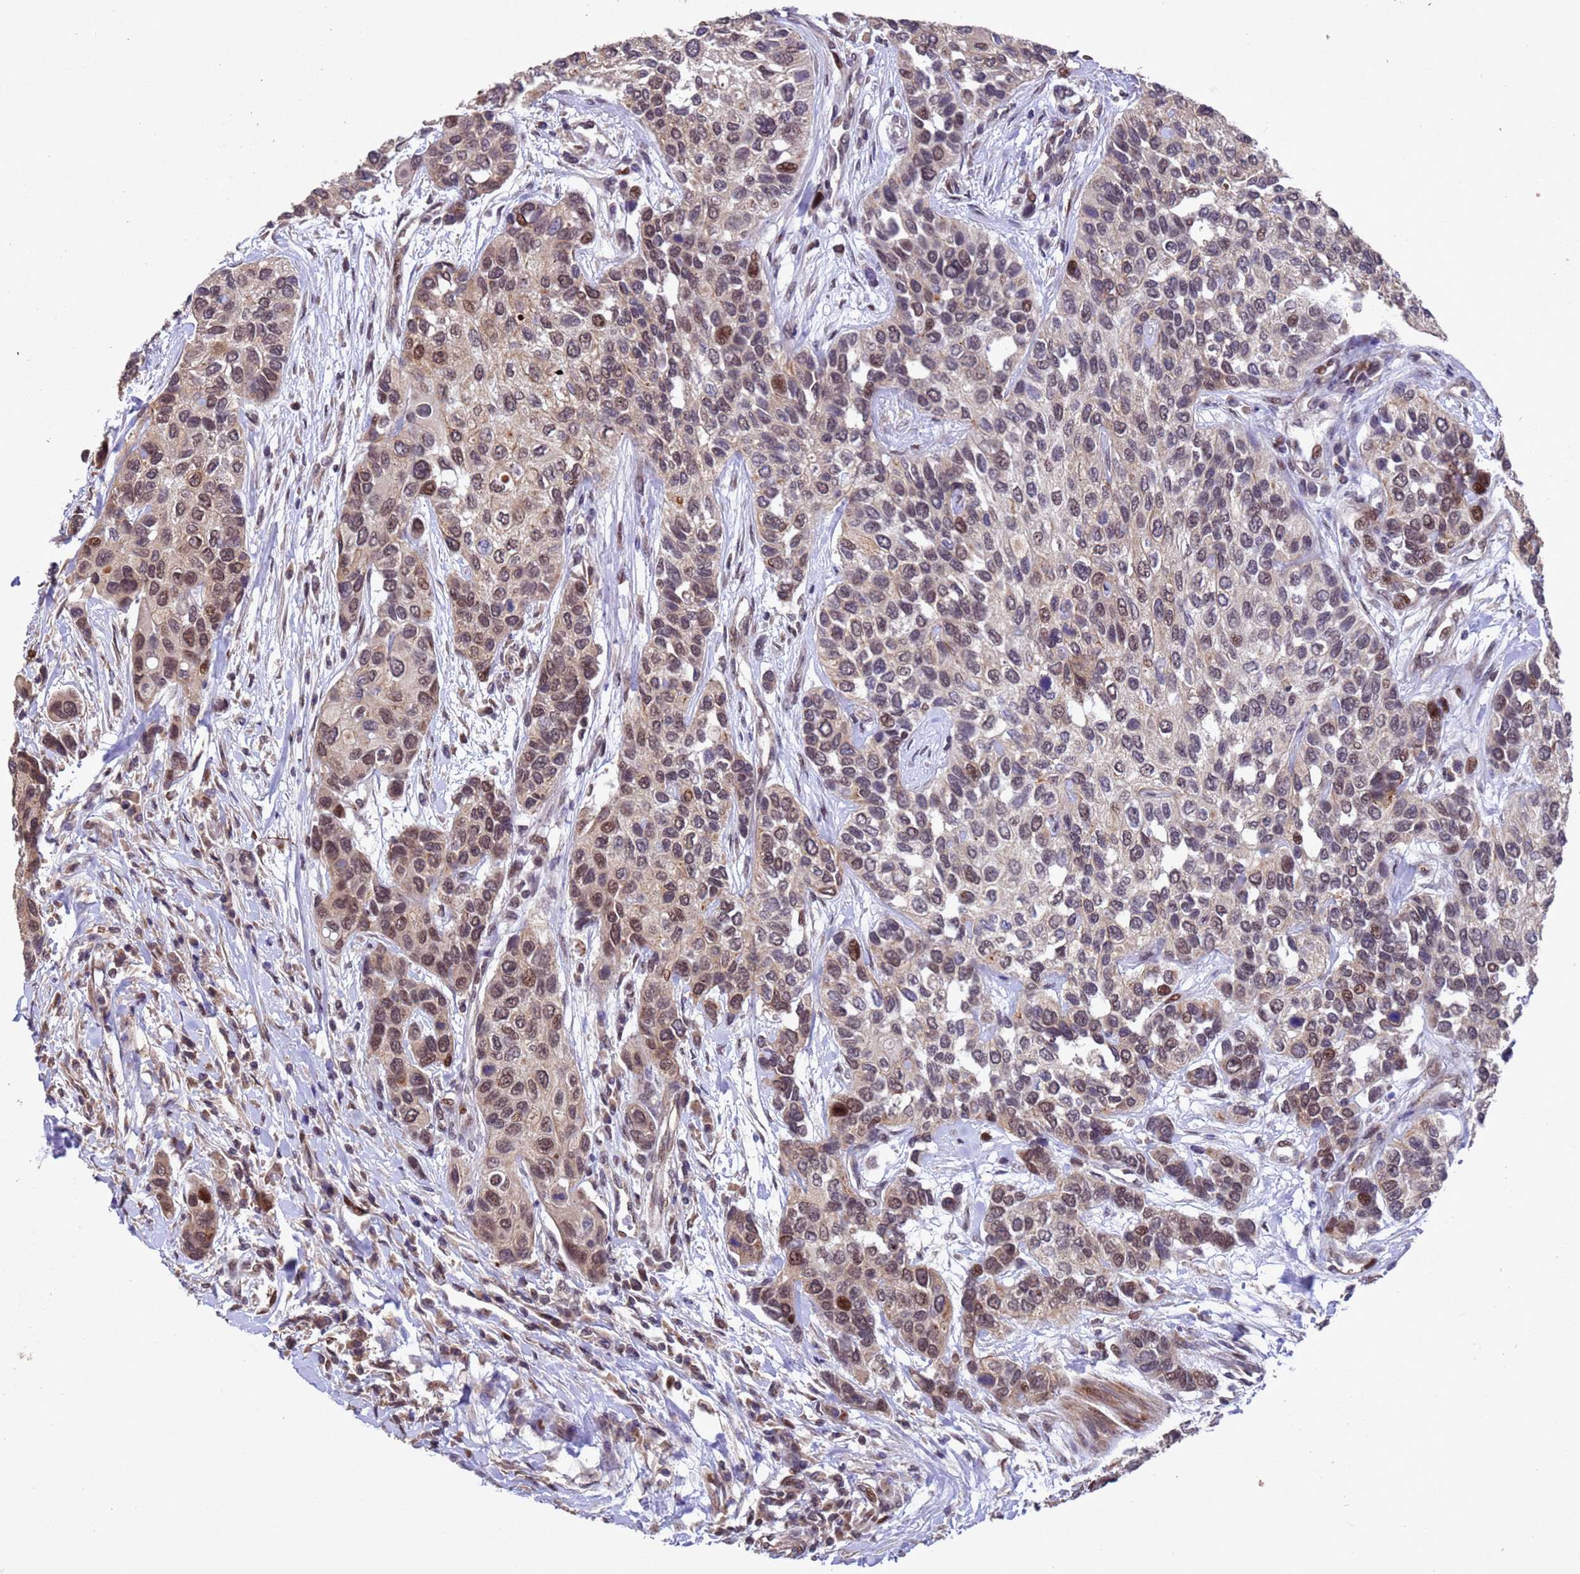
{"staining": {"intensity": "moderate", "quantity": "25%-75%", "location": "nuclear"}, "tissue": "urothelial cancer", "cell_type": "Tumor cells", "image_type": "cancer", "snomed": [{"axis": "morphology", "description": "Normal tissue, NOS"}, {"axis": "morphology", "description": "Urothelial carcinoma, High grade"}, {"axis": "topography", "description": "Vascular tissue"}, {"axis": "topography", "description": "Urinary bladder"}], "caption": "High-power microscopy captured an immunohistochemistry histopathology image of urothelial cancer, revealing moderate nuclear positivity in about 25%-75% of tumor cells. (Stains: DAB in brown, nuclei in blue, Microscopy: brightfield microscopy at high magnification).", "gene": "TBK1", "patient": {"sex": "female", "age": 56}}